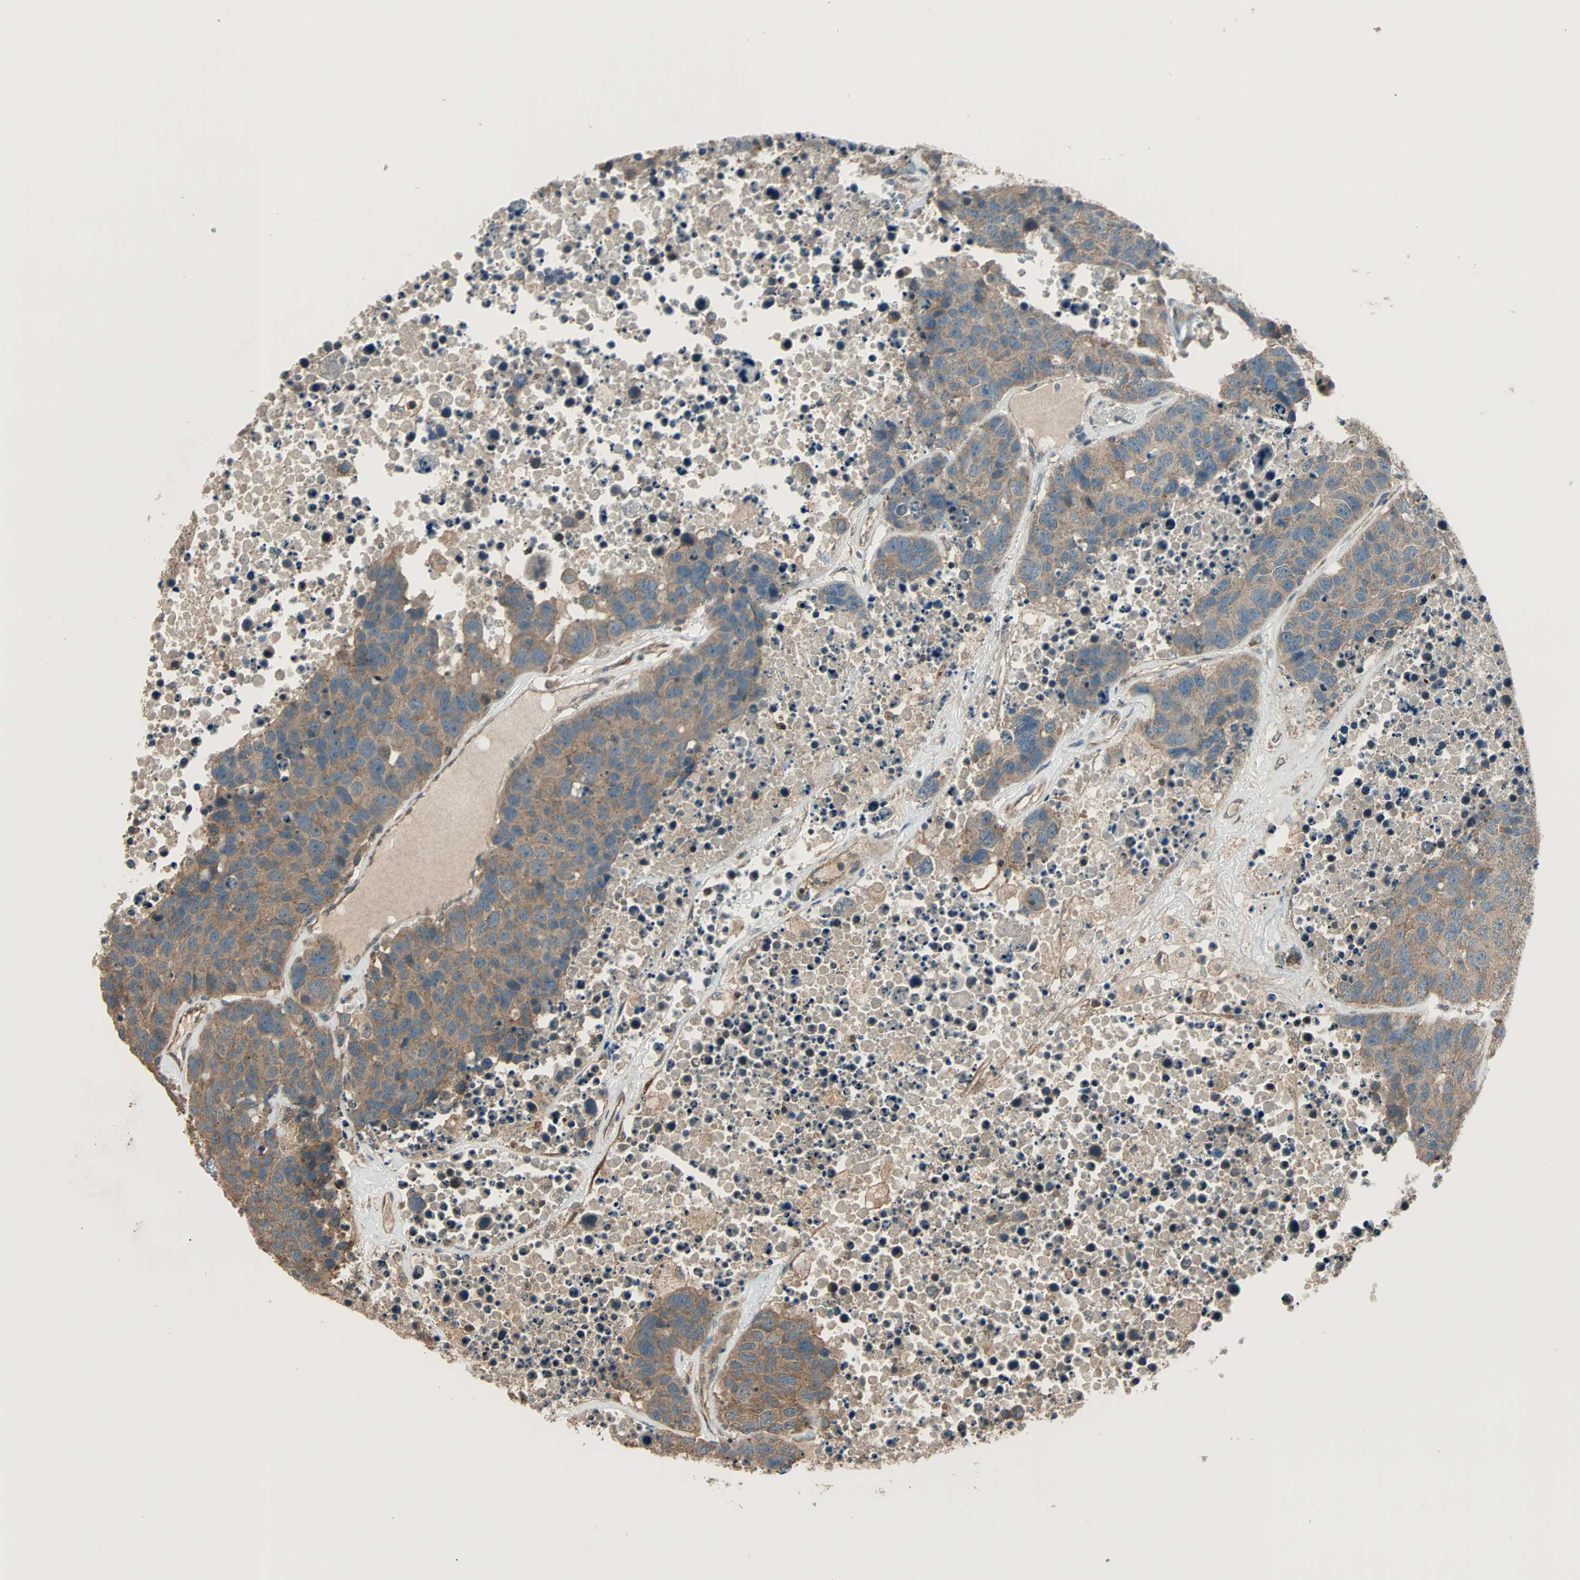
{"staining": {"intensity": "moderate", "quantity": ">75%", "location": "cytoplasmic/membranous"}, "tissue": "carcinoid", "cell_type": "Tumor cells", "image_type": "cancer", "snomed": [{"axis": "morphology", "description": "Carcinoid, malignant, NOS"}, {"axis": "topography", "description": "Lung"}], "caption": "IHC (DAB (3,3'-diaminobenzidine)) staining of carcinoid (malignant) shows moderate cytoplasmic/membranous protein positivity in approximately >75% of tumor cells.", "gene": "MAP3K21", "patient": {"sex": "male", "age": 60}}